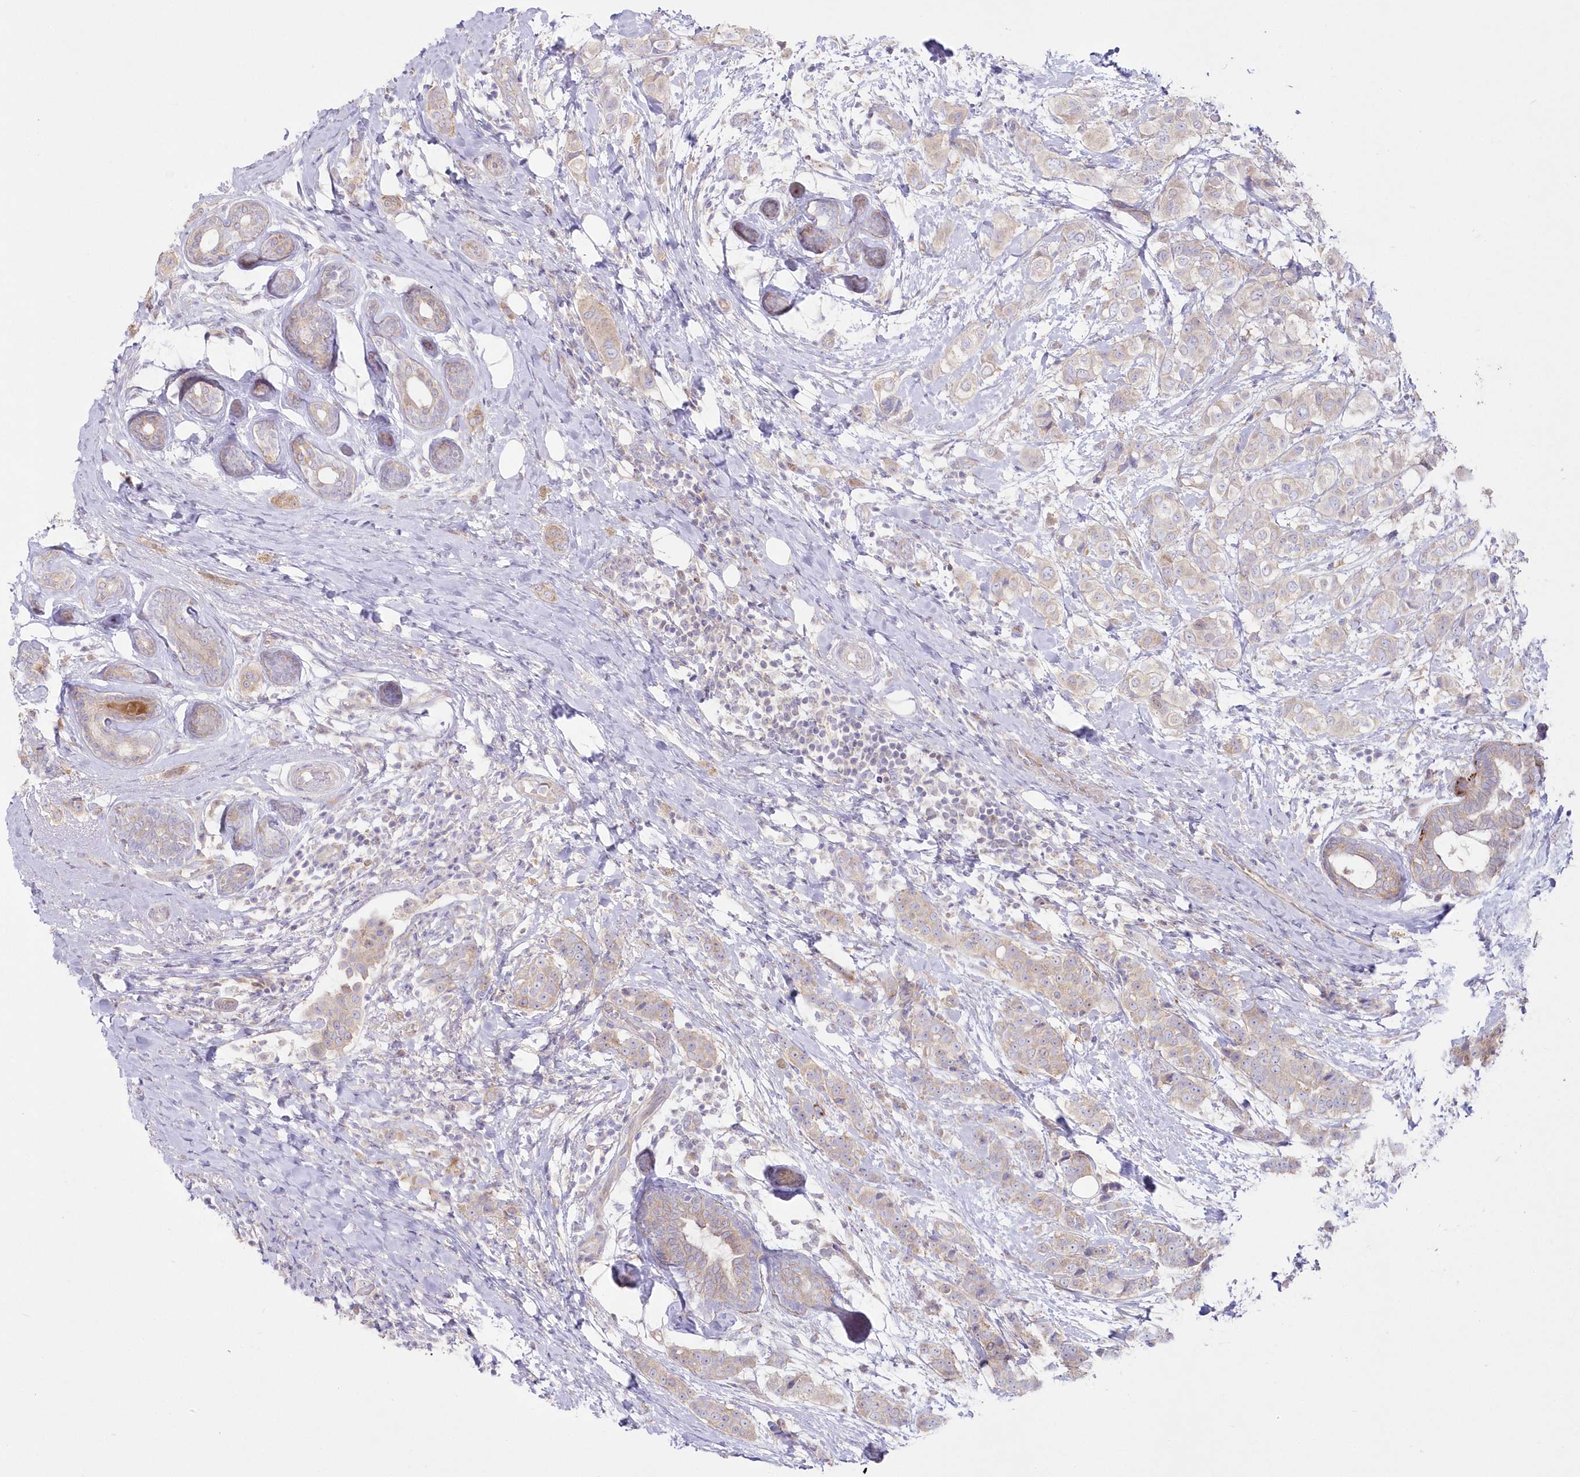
{"staining": {"intensity": "weak", "quantity": ">75%", "location": "cytoplasmic/membranous"}, "tissue": "breast cancer", "cell_type": "Tumor cells", "image_type": "cancer", "snomed": [{"axis": "morphology", "description": "Lobular carcinoma"}, {"axis": "topography", "description": "Breast"}], "caption": "Protein expression analysis of human breast cancer (lobular carcinoma) reveals weak cytoplasmic/membranous expression in approximately >75% of tumor cells.", "gene": "ZNF843", "patient": {"sex": "female", "age": 51}}